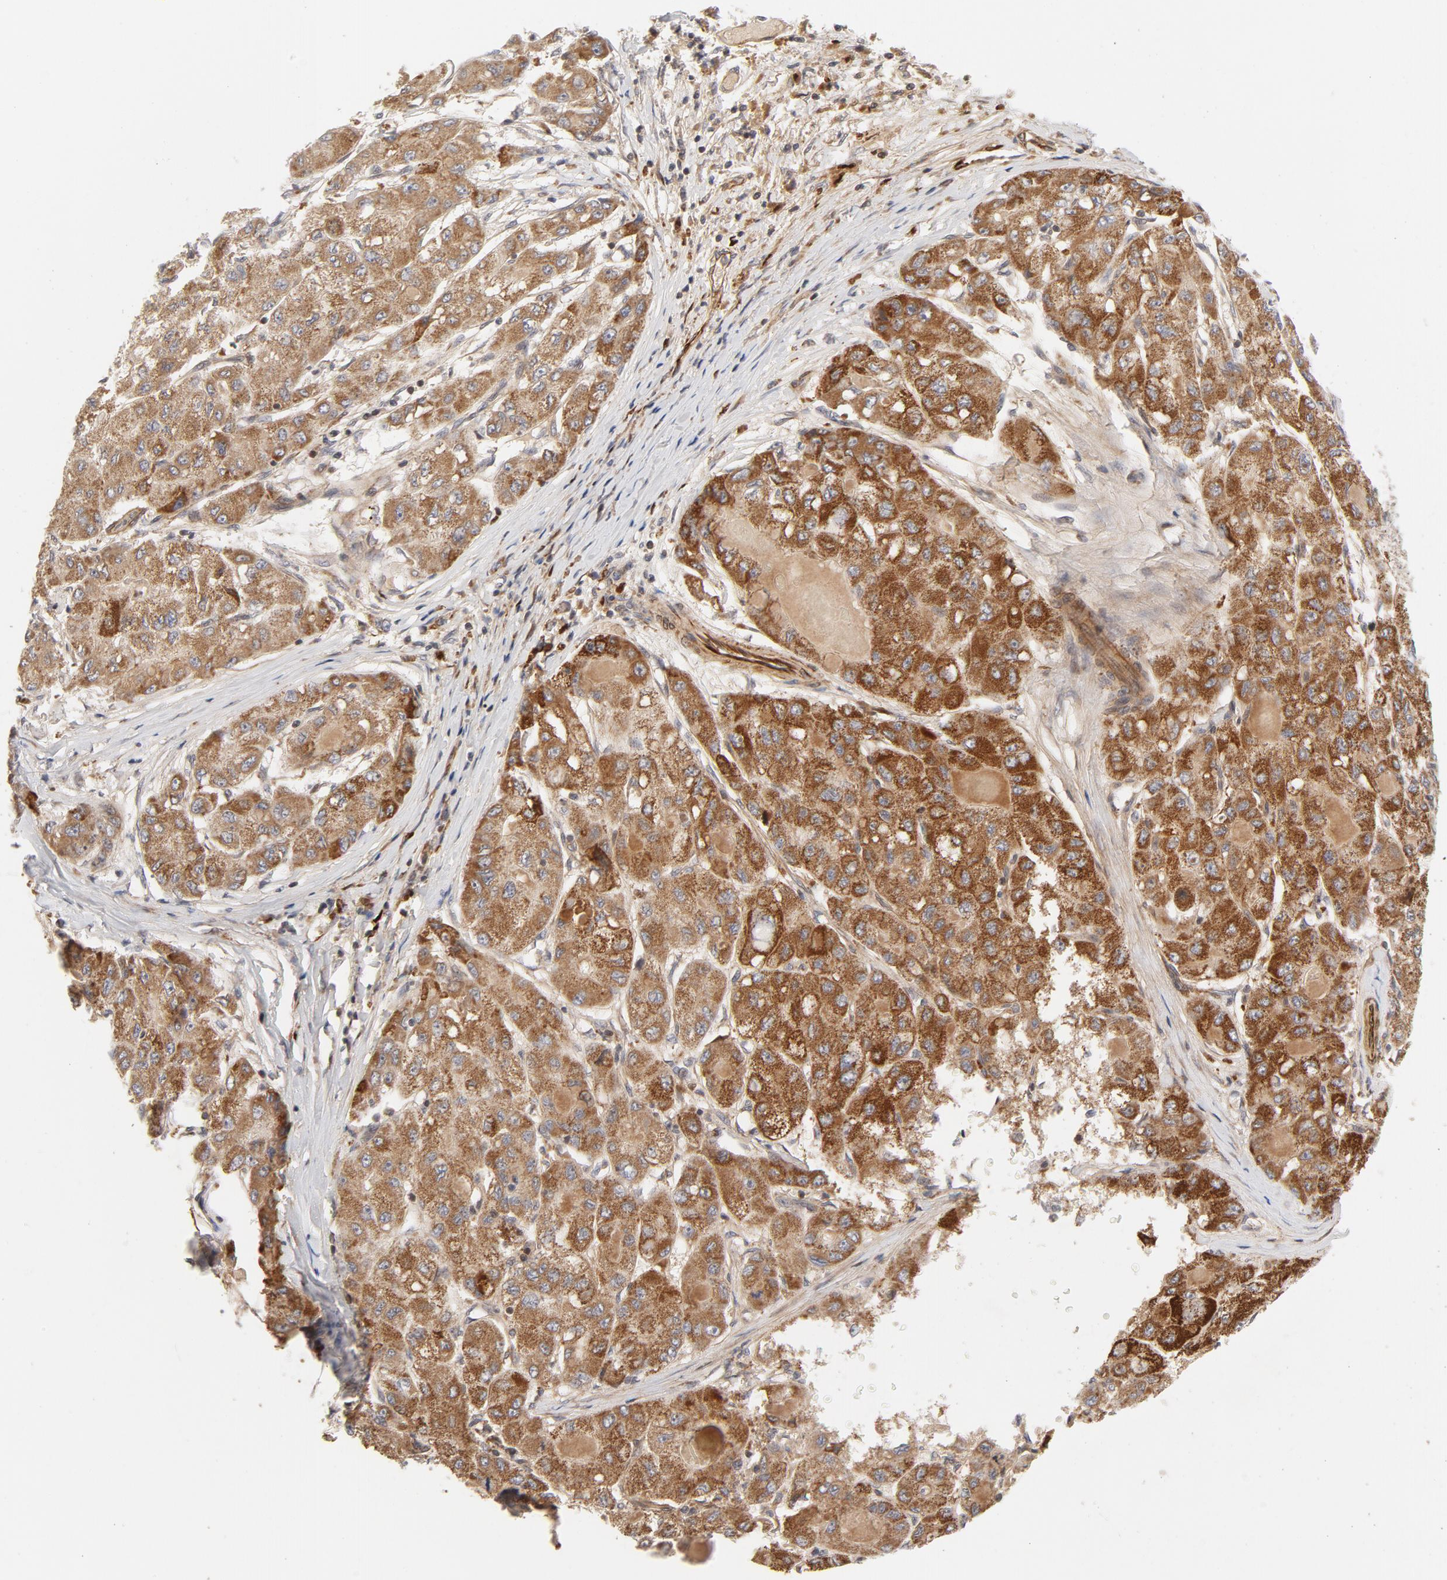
{"staining": {"intensity": "moderate", "quantity": ">75%", "location": "cytoplasmic/membranous"}, "tissue": "liver cancer", "cell_type": "Tumor cells", "image_type": "cancer", "snomed": [{"axis": "morphology", "description": "Carcinoma, Hepatocellular, NOS"}, {"axis": "topography", "description": "Liver"}], "caption": "Human hepatocellular carcinoma (liver) stained with a brown dye displays moderate cytoplasmic/membranous positive staining in approximately >75% of tumor cells.", "gene": "DNAAF2", "patient": {"sex": "male", "age": 80}}